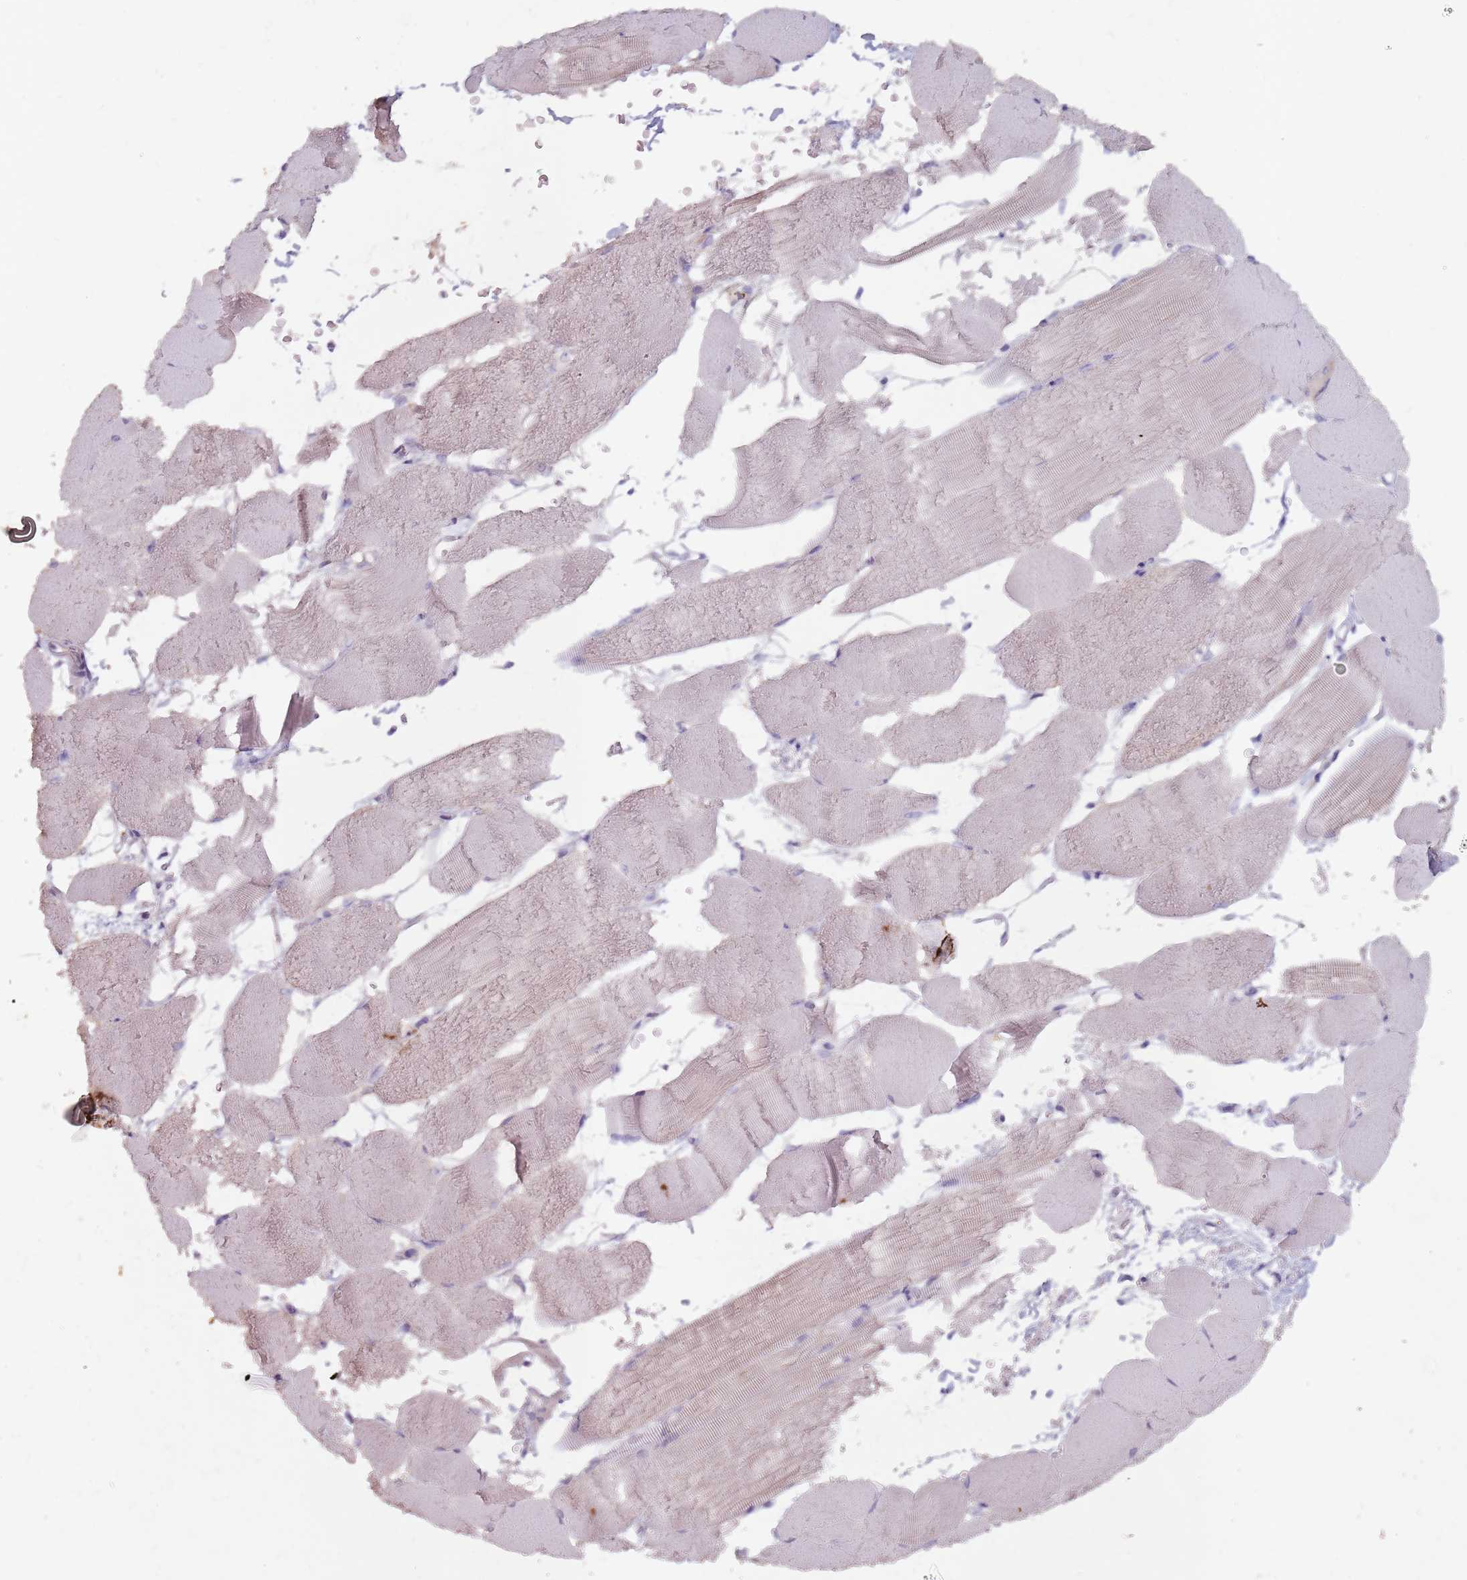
{"staining": {"intensity": "weak", "quantity": "<25%", "location": "cytoplasmic/membranous"}, "tissue": "skeletal muscle", "cell_type": "Myocytes", "image_type": "normal", "snomed": [{"axis": "morphology", "description": "Normal tissue, NOS"}, {"axis": "topography", "description": "Skeletal muscle"}, {"axis": "topography", "description": "Parathyroid gland"}], "caption": "High power microscopy micrograph of an immunohistochemistry photomicrograph of normal skeletal muscle, revealing no significant expression in myocytes.", "gene": "STYK1", "patient": {"sex": "female", "age": 37}}